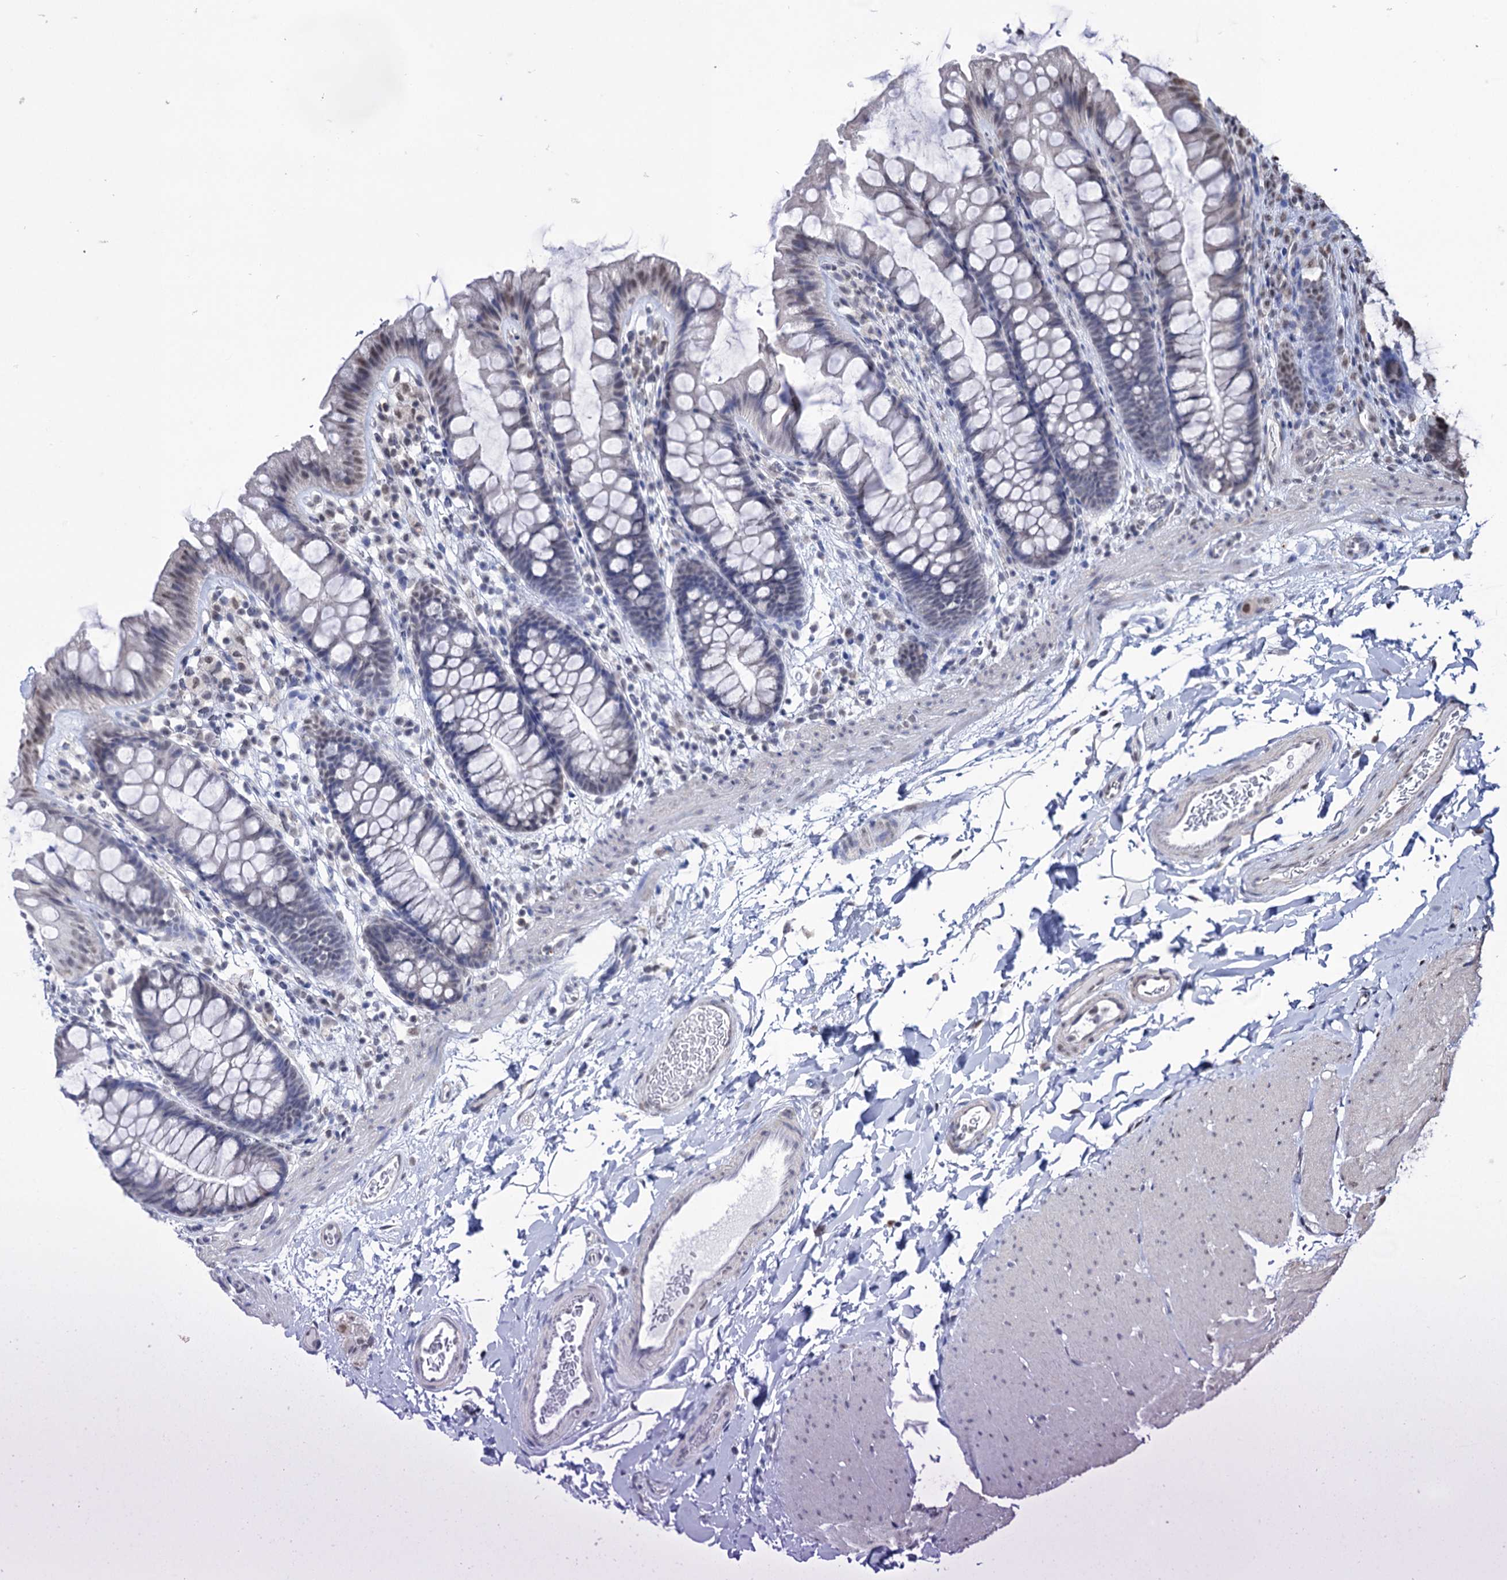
{"staining": {"intensity": "negative", "quantity": "none", "location": "none"}, "tissue": "colon", "cell_type": "Endothelial cells", "image_type": "normal", "snomed": [{"axis": "morphology", "description": "Normal tissue, NOS"}, {"axis": "topography", "description": "Colon"}], "caption": "DAB immunohistochemical staining of normal colon exhibits no significant staining in endothelial cells.", "gene": "ABHD10", "patient": {"sex": "female", "age": 62}}